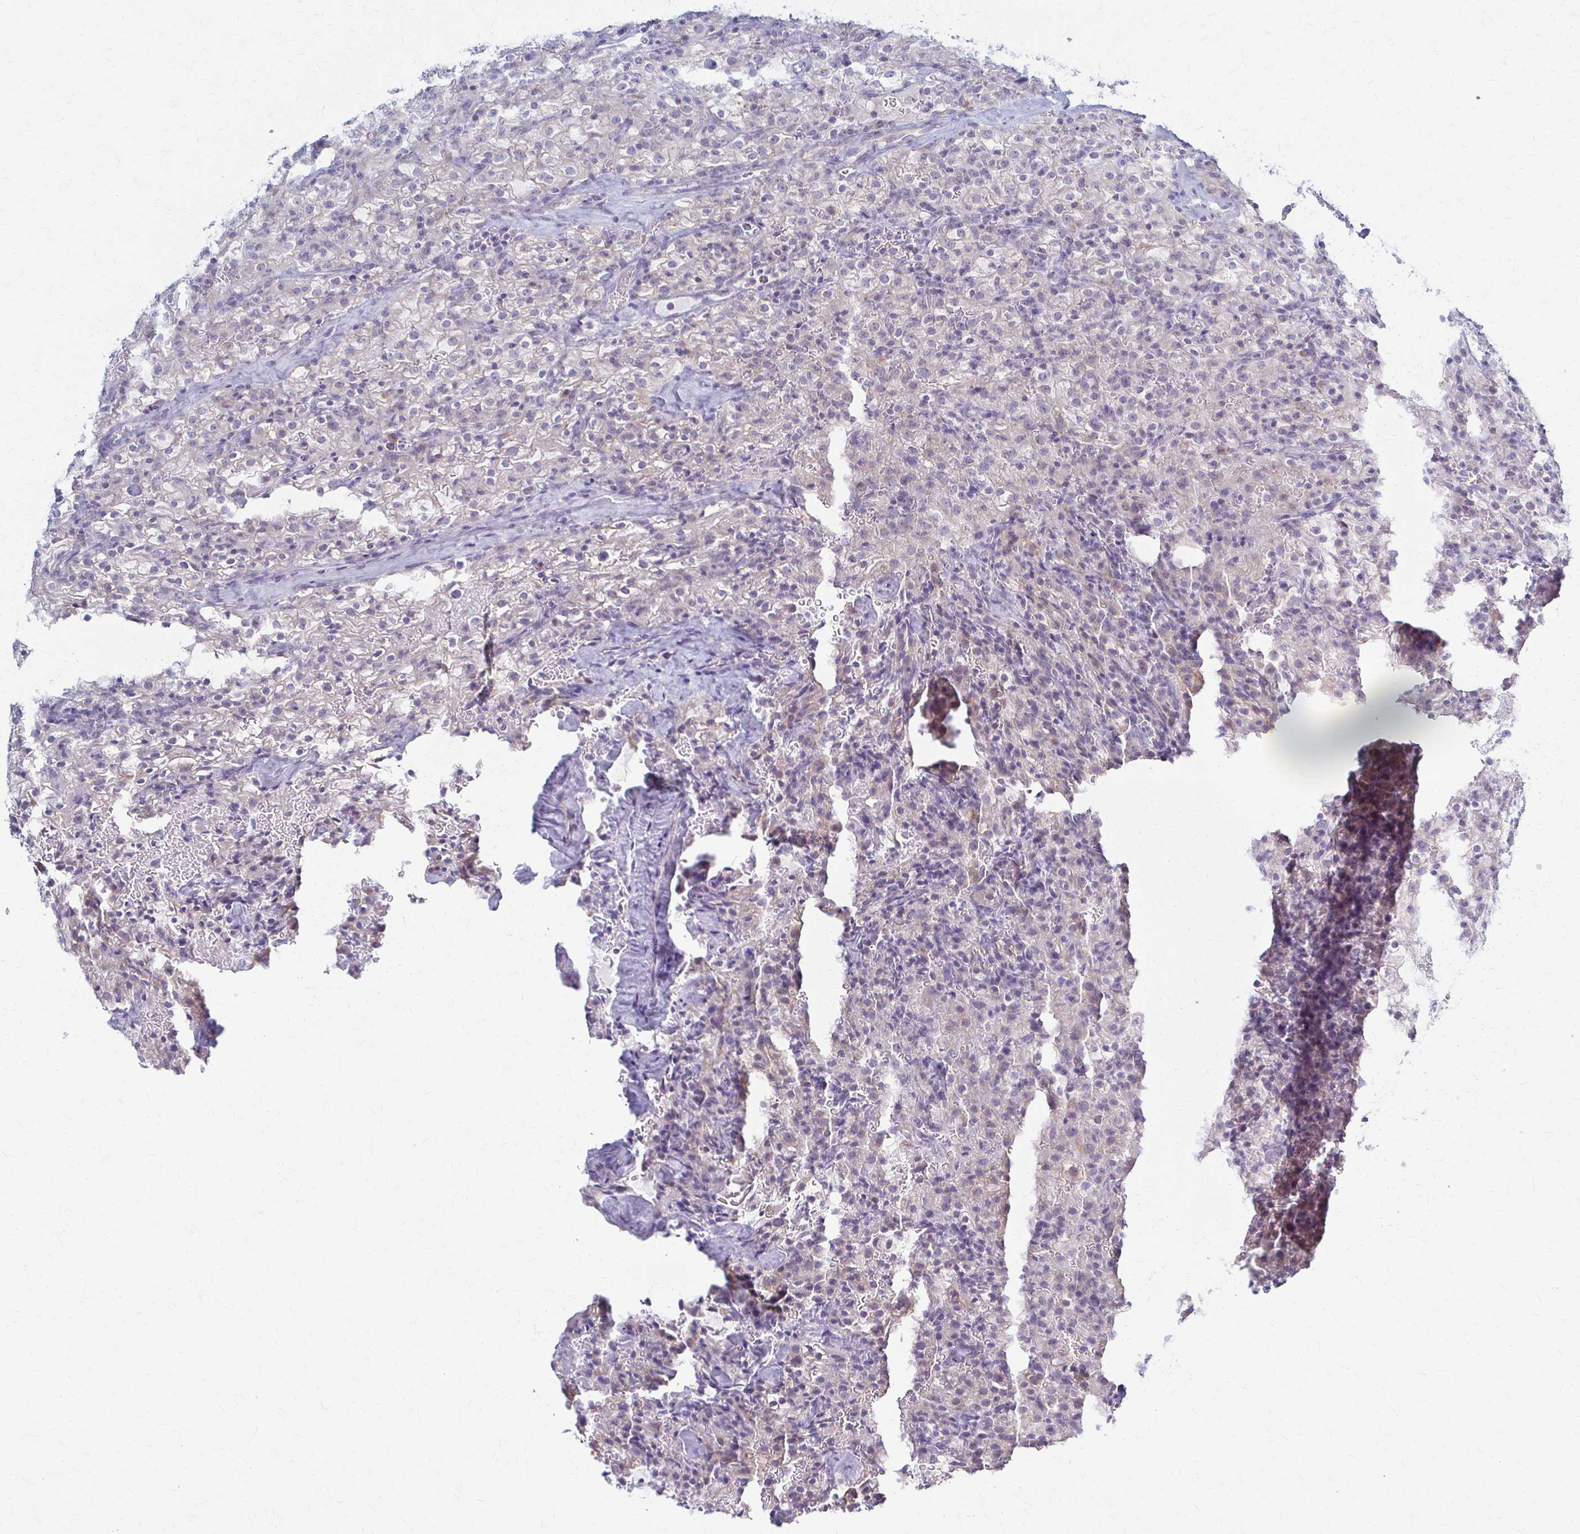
{"staining": {"intensity": "negative", "quantity": "none", "location": "none"}, "tissue": "renal cancer", "cell_type": "Tumor cells", "image_type": "cancer", "snomed": [{"axis": "morphology", "description": "Adenocarcinoma, NOS"}, {"axis": "topography", "description": "Kidney"}], "caption": "Human adenocarcinoma (renal) stained for a protein using immunohistochemistry reveals no staining in tumor cells.", "gene": "PRKRA", "patient": {"sex": "female", "age": 74}}